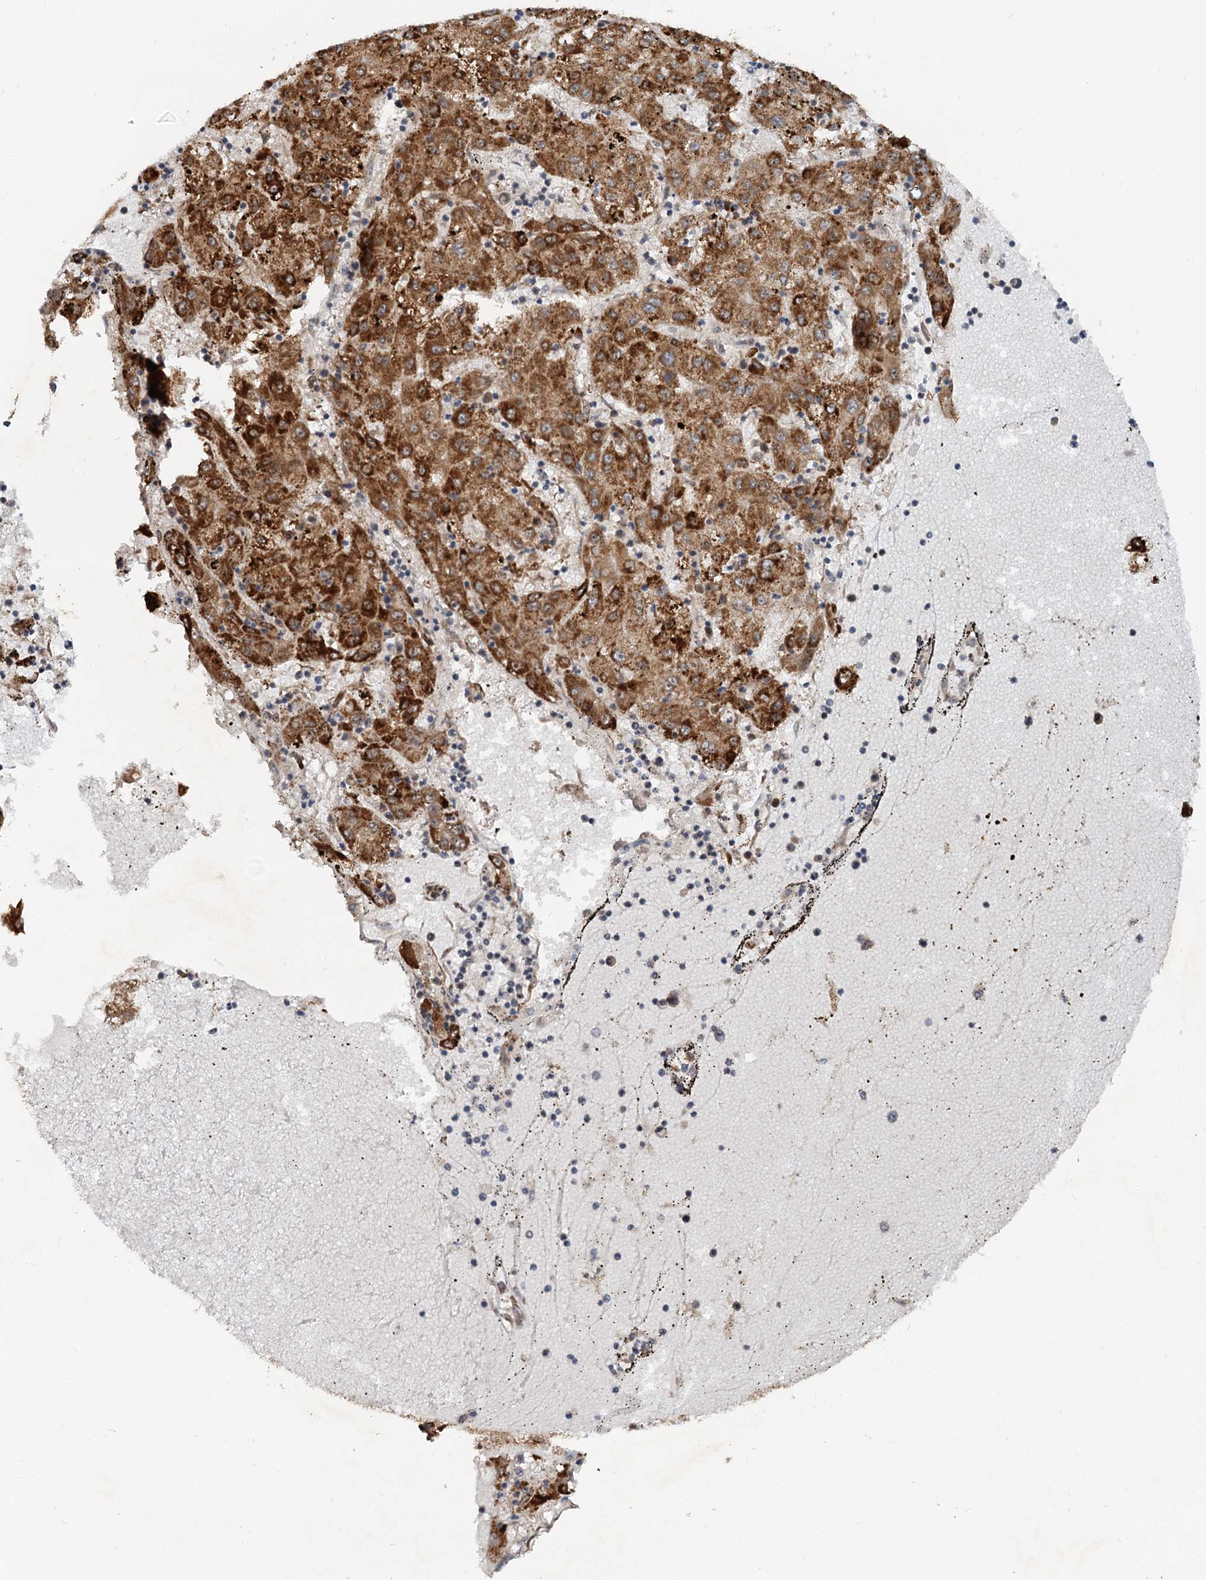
{"staining": {"intensity": "strong", "quantity": ">75%", "location": "cytoplasmic/membranous"}, "tissue": "liver cancer", "cell_type": "Tumor cells", "image_type": "cancer", "snomed": [{"axis": "morphology", "description": "Carcinoma, Hepatocellular, NOS"}, {"axis": "topography", "description": "Liver"}], "caption": "Liver cancer stained with a brown dye displays strong cytoplasmic/membranous positive positivity in about >75% of tumor cells.", "gene": "CEP68", "patient": {"sex": "male", "age": 72}}